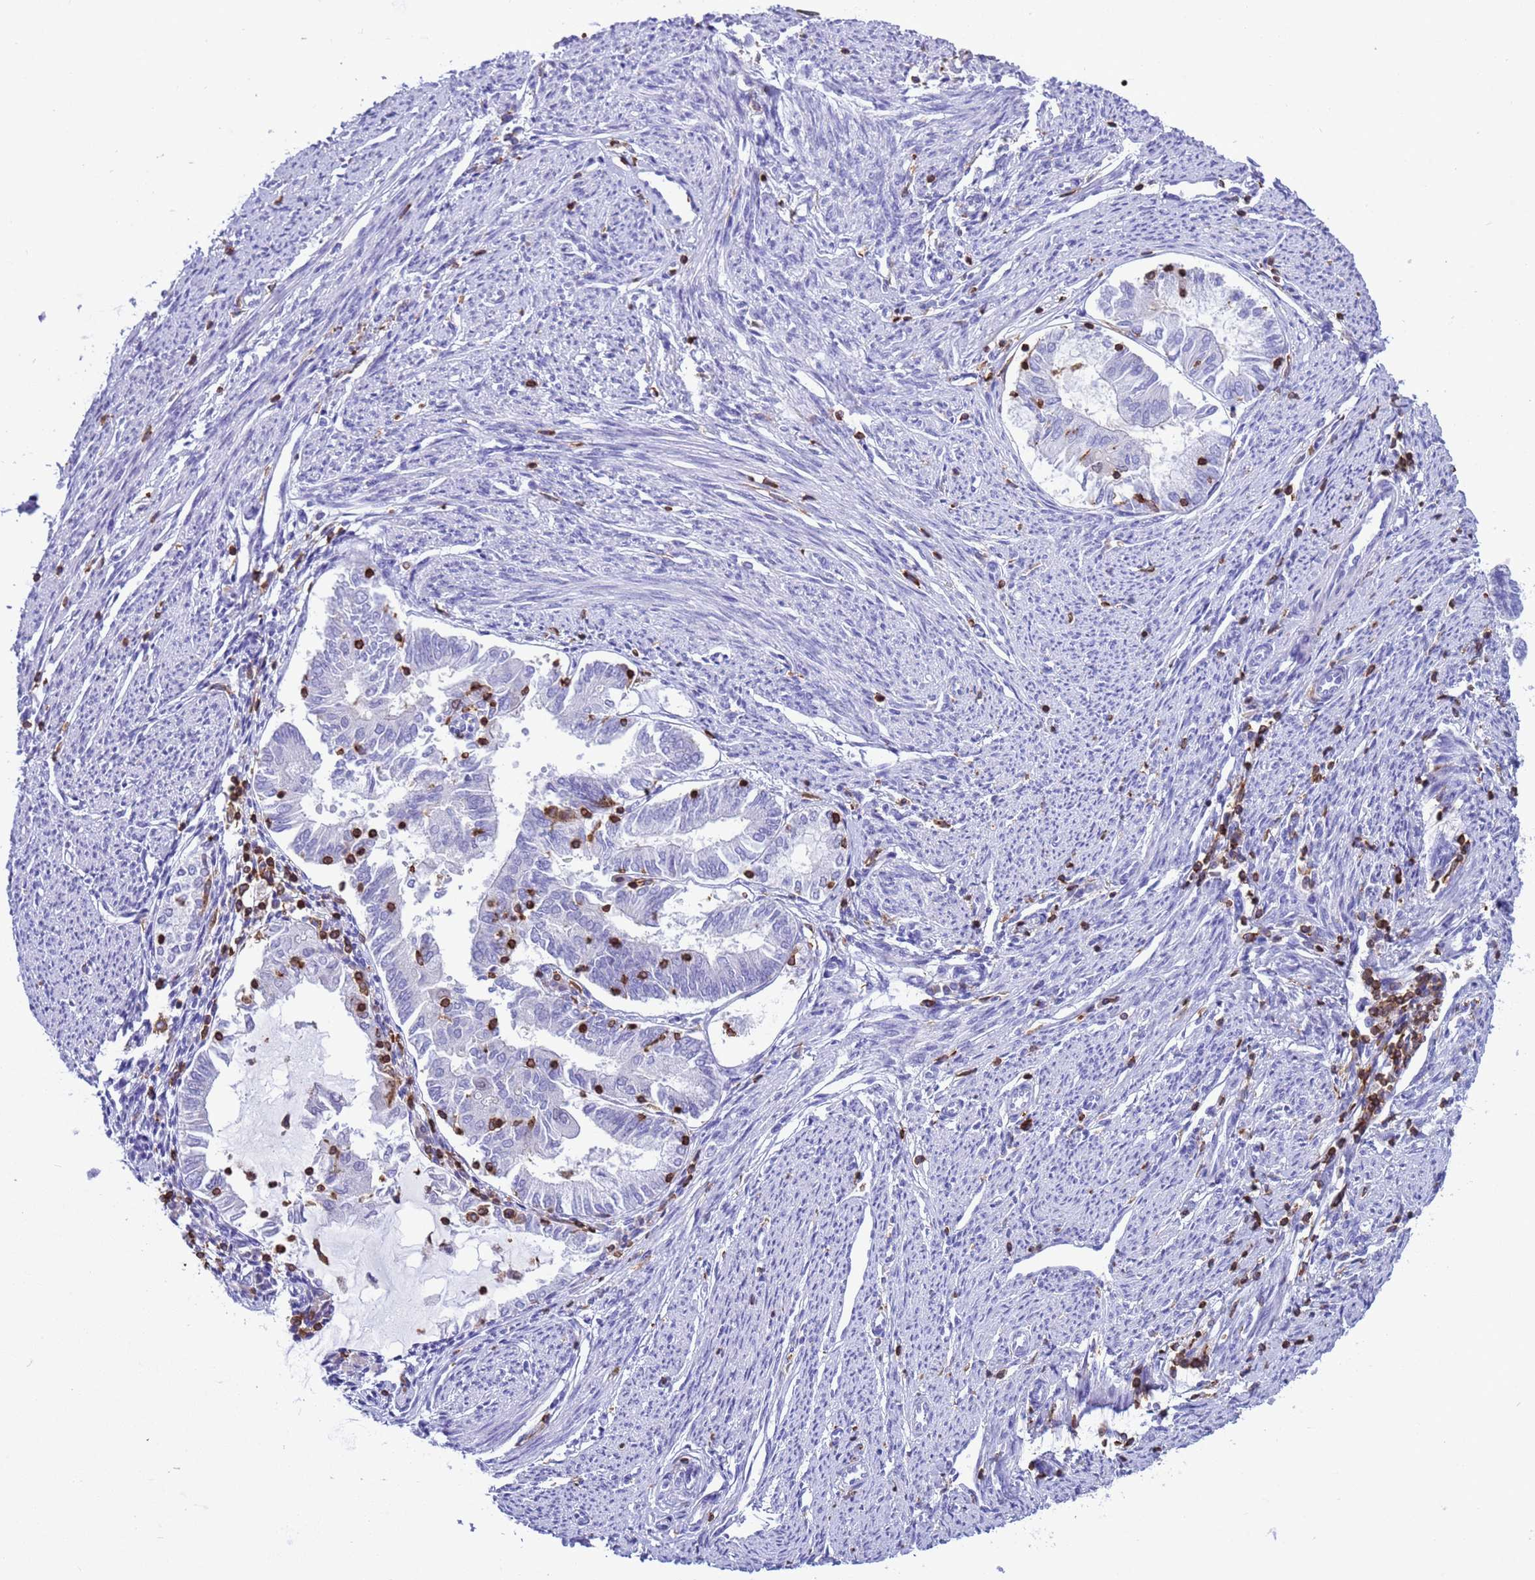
{"staining": {"intensity": "negative", "quantity": "none", "location": "none"}, "tissue": "endometrial cancer", "cell_type": "Tumor cells", "image_type": "cancer", "snomed": [{"axis": "morphology", "description": "Adenocarcinoma, NOS"}, {"axis": "topography", "description": "Endometrium"}], "caption": "The immunohistochemistry (IHC) image has no significant expression in tumor cells of endometrial cancer tissue.", "gene": "IRF5", "patient": {"sex": "female", "age": 79}}